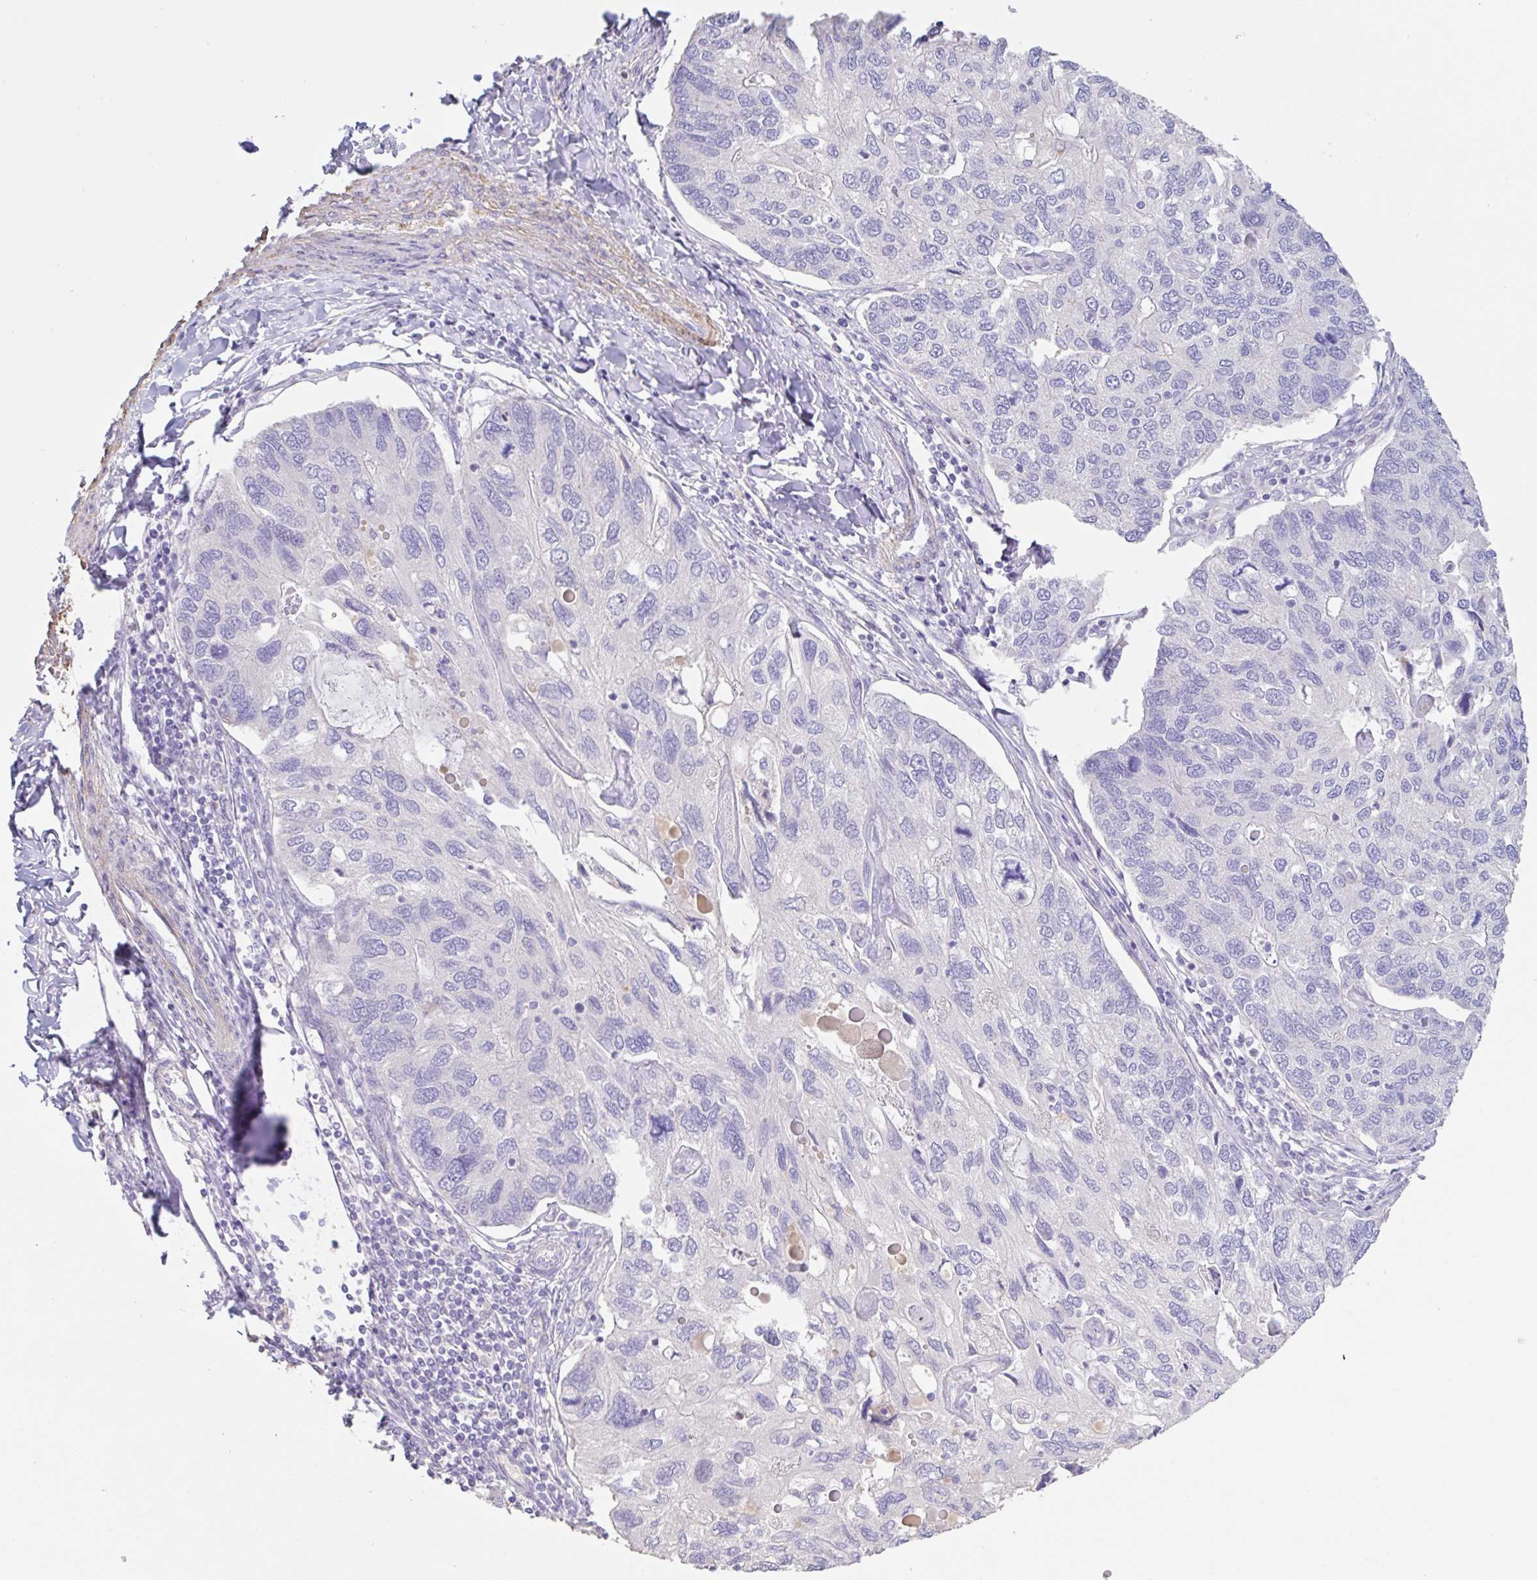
{"staining": {"intensity": "negative", "quantity": "none", "location": "none"}, "tissue": "endometrial cancer", "cell_type": "Tumor cells", "image_type": "cancer", "snomed": [{"axis": "morphology", "description": "Carcinoma, NOS"}, {"axis": "topography", "description": "Uterus"}], "caption": "Tumor cells show no significant staining in endometrial cancer (carcinoma).", "gene": "PYGM", "patient": {"sex": "female", "age": 76}}